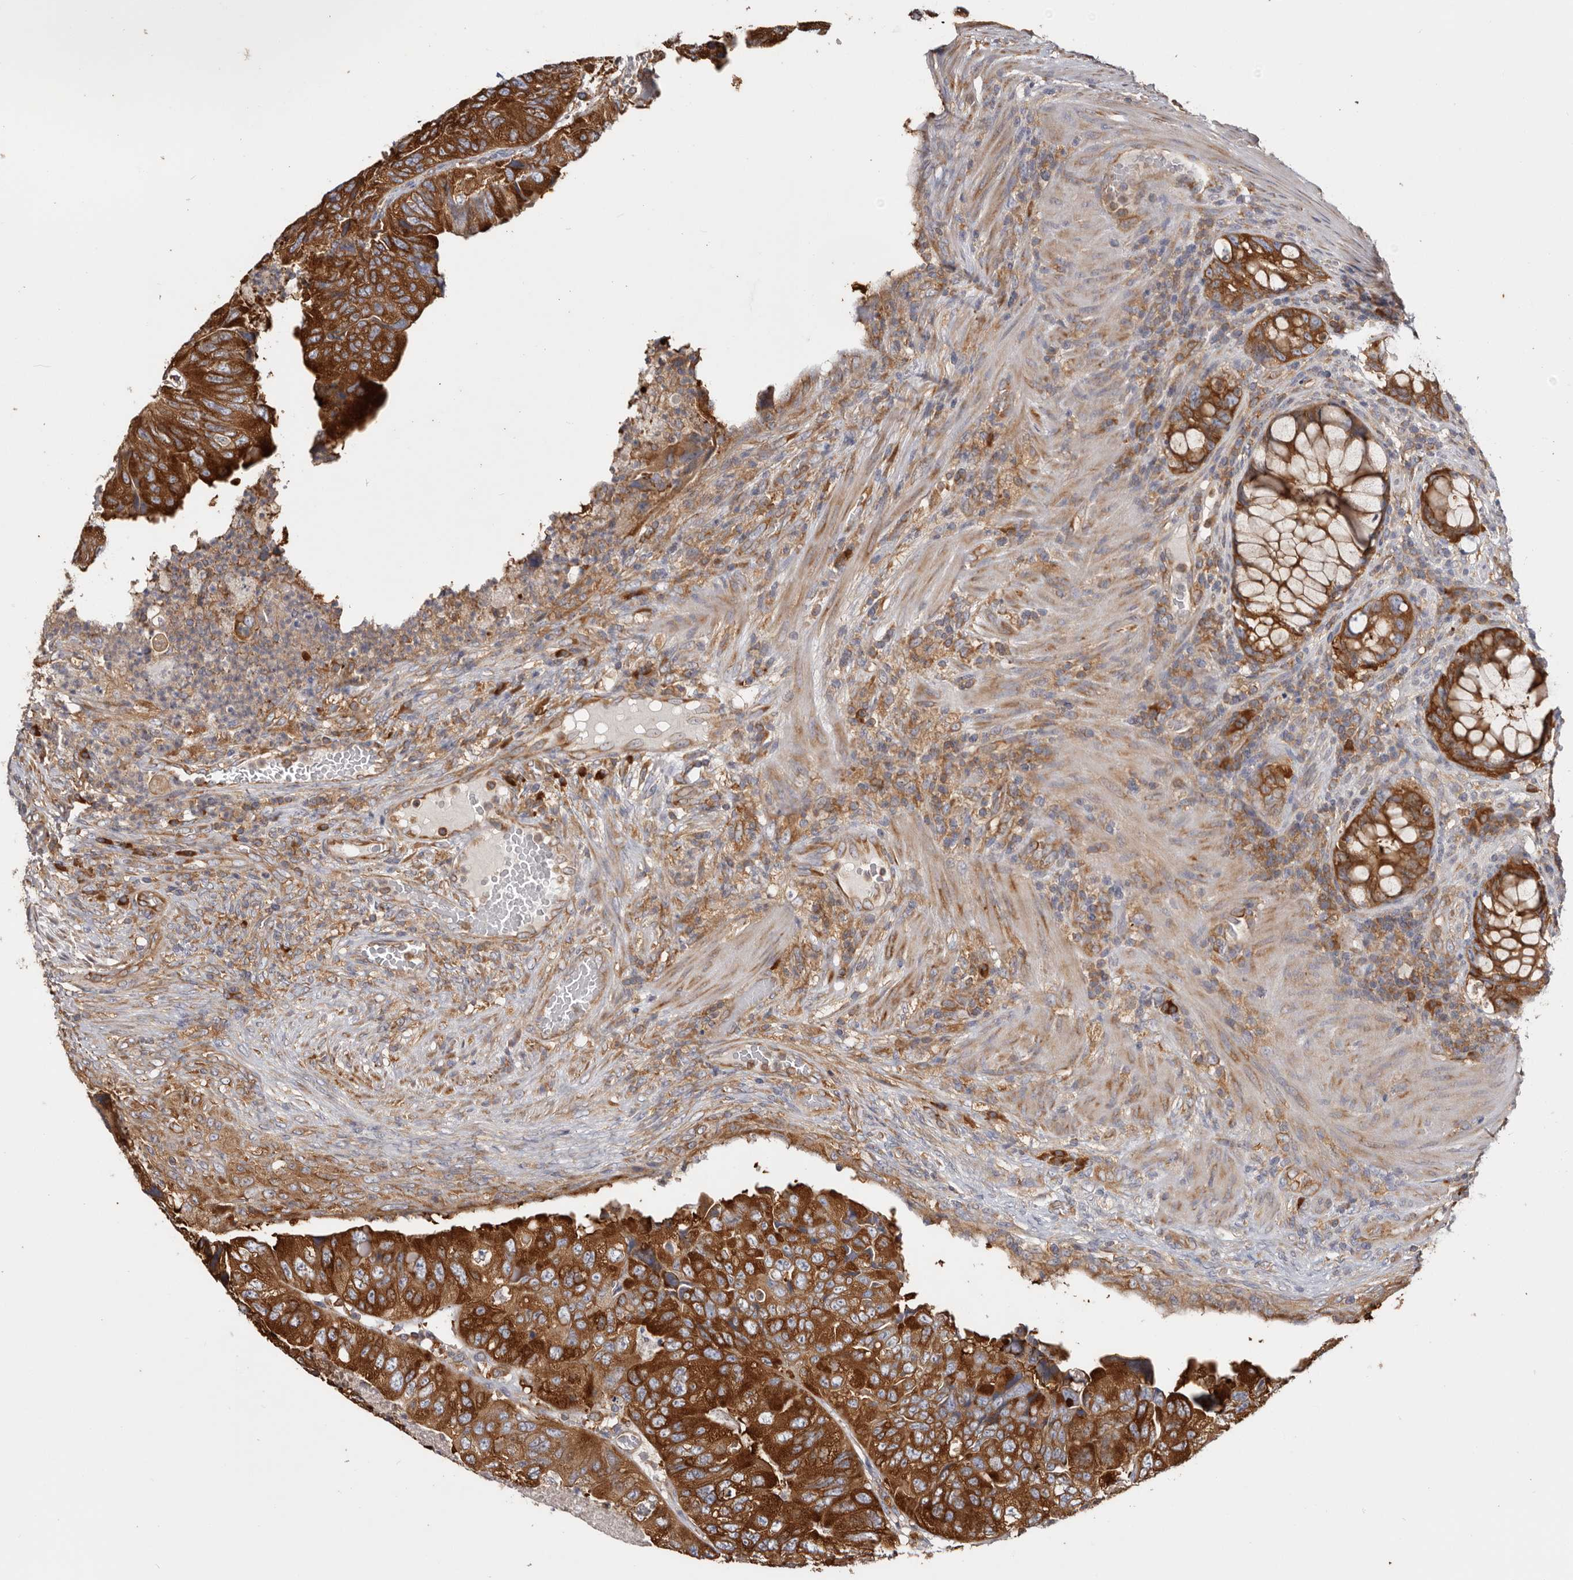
{"staining": {"intensity": "strong", "quantity": ">75%", "location": "cytoplasmic/membranous"}, "tissue": "colorectal cancer", "cell_type": "Tumor cells", "image_type": "cancer", "snomed": [{"axis": "morphology", "description": "Adenocarcinoma, NOS"}, {"axis": "topography", "description": "Rectum"}], "caption": "Protein expression analysis of human colorectal cancer reveals strong cytoplasmic/membranous positivity in about >75% of tumor cells. (IHC, brightfield microscopy, high magnification).", "gene": "EPRS1", "patient": {"sex": "male", "age": 63}}